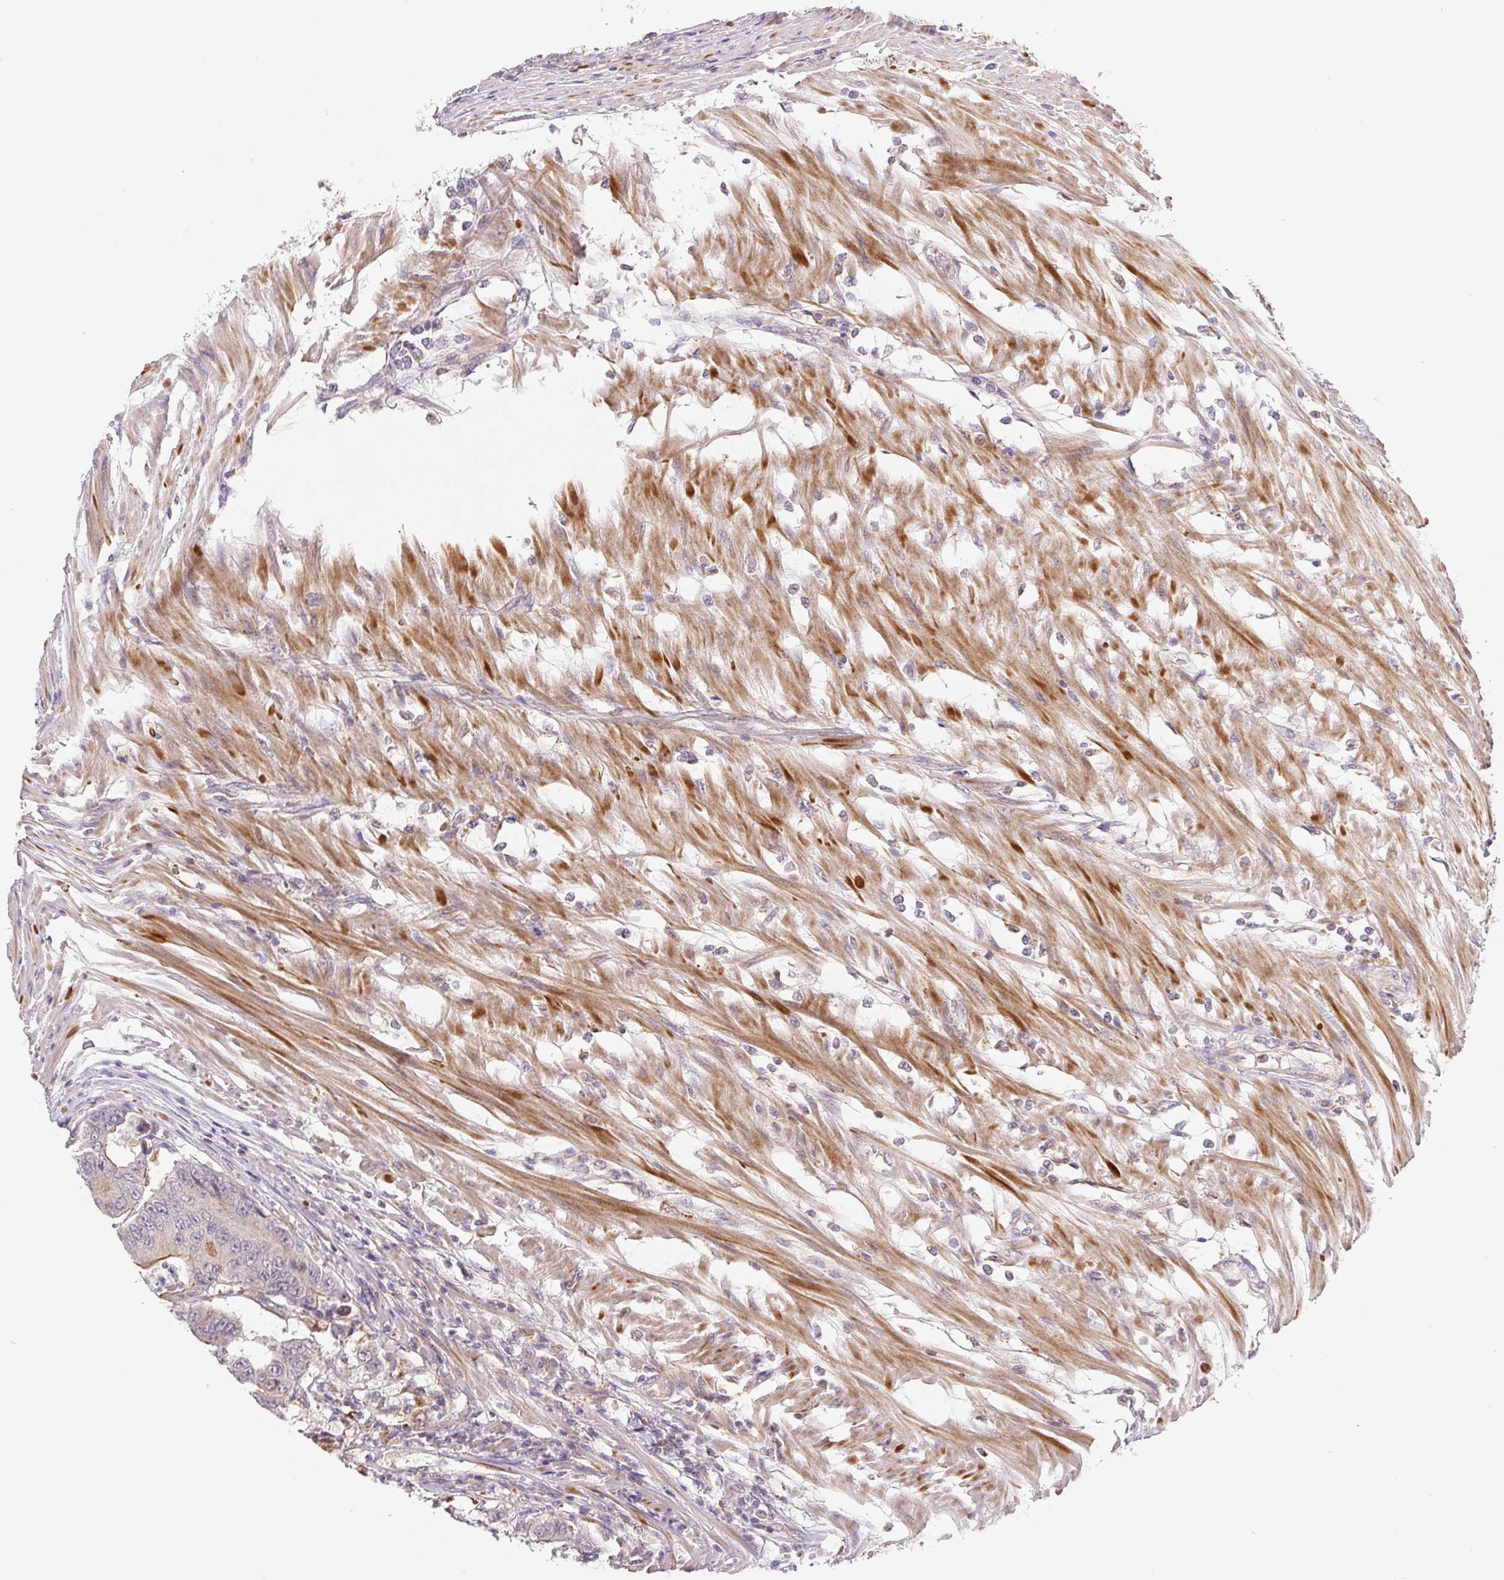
{"staining": {"intensity": "moderate", "quantity": "<25%", "location": "cytoplasmic/membranous"}, "tissue": "colorectal cancer", "cell_type": "Tumor cells", "image_type": "cancer", "snomed": [{"axis": "morphology", "description": "Adenocarcinoma, NOS"}, {"axis": "topography", "description": "Colon"}], "caption": "Immunohistochemistry (DAB (3,3'-diaminobenzidine)) staining of colorectal cancer (adenocarcinoma) demonstrates moderate cytoplasmic/membranous protein expression in about <25% of tumor cells. Immunohistochemistry (ihc) stains the protein in brown and the nuclei are stained blue.", "gene": "EMC6", "patient": {"sex": "female", "age": 48}}